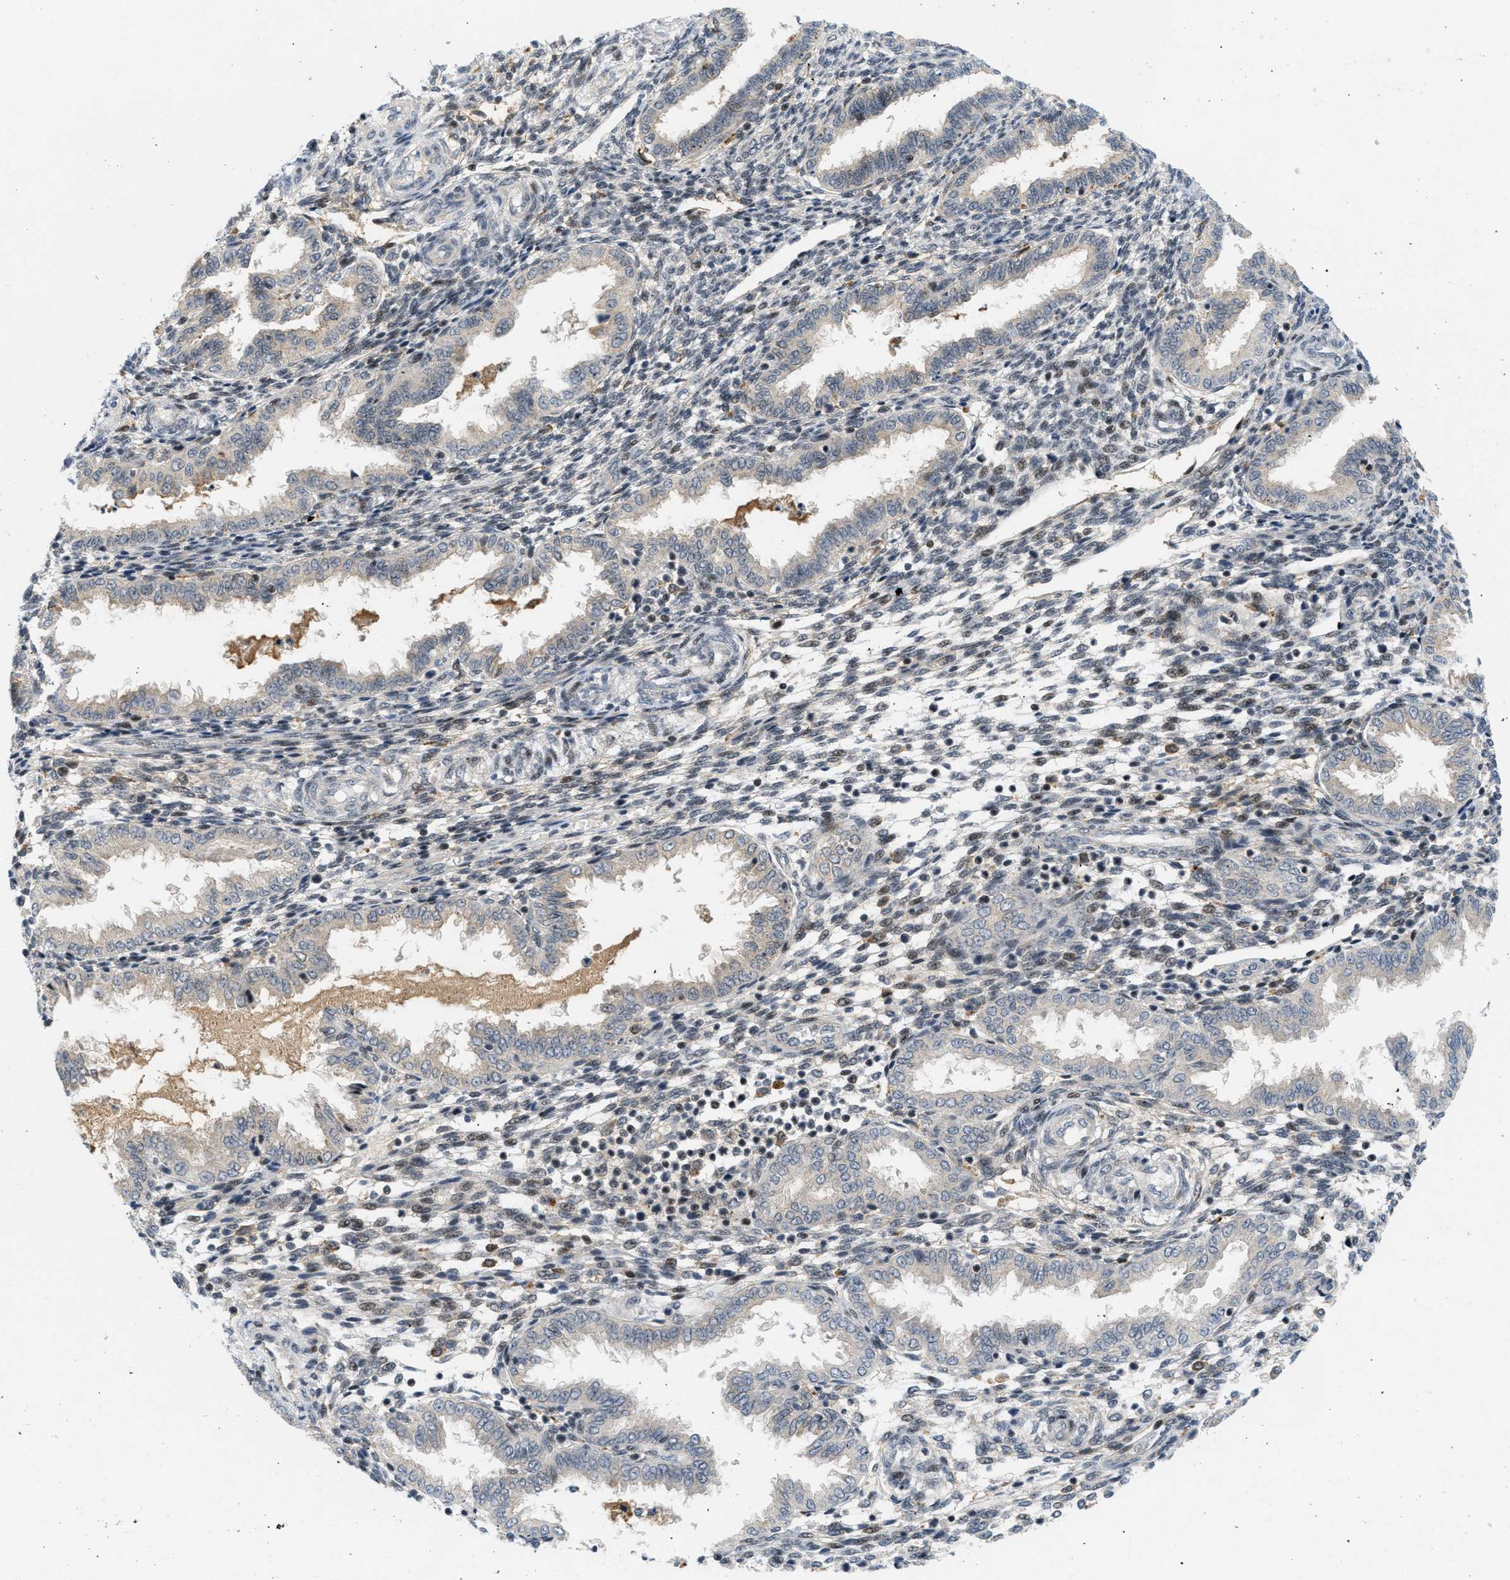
{"staining": {"intensity": "moderate", "quantity": "<25%", "location": "cytoplasmic/membranous"}, "tissue": "endometrium", "cell_type": "Cells in endometrial stroma", "image_type": "normal", "snomed": [{"axis": "morphology", "description": "Normal tissue, NOS"}, {"axis": "topography", "description": "Endometrium"}], "caption": "High-magnification brightfield microscopy of normal endometrium stained with DAB (brown) and counterstained with hematoxylin (blue). cells in endometrial stroma exhibit moderate cytoplasmic/membranous positivity is seen in about<25% of cells.", "gene": "ING1", "patient": {"sex": "female", "age": 33}}